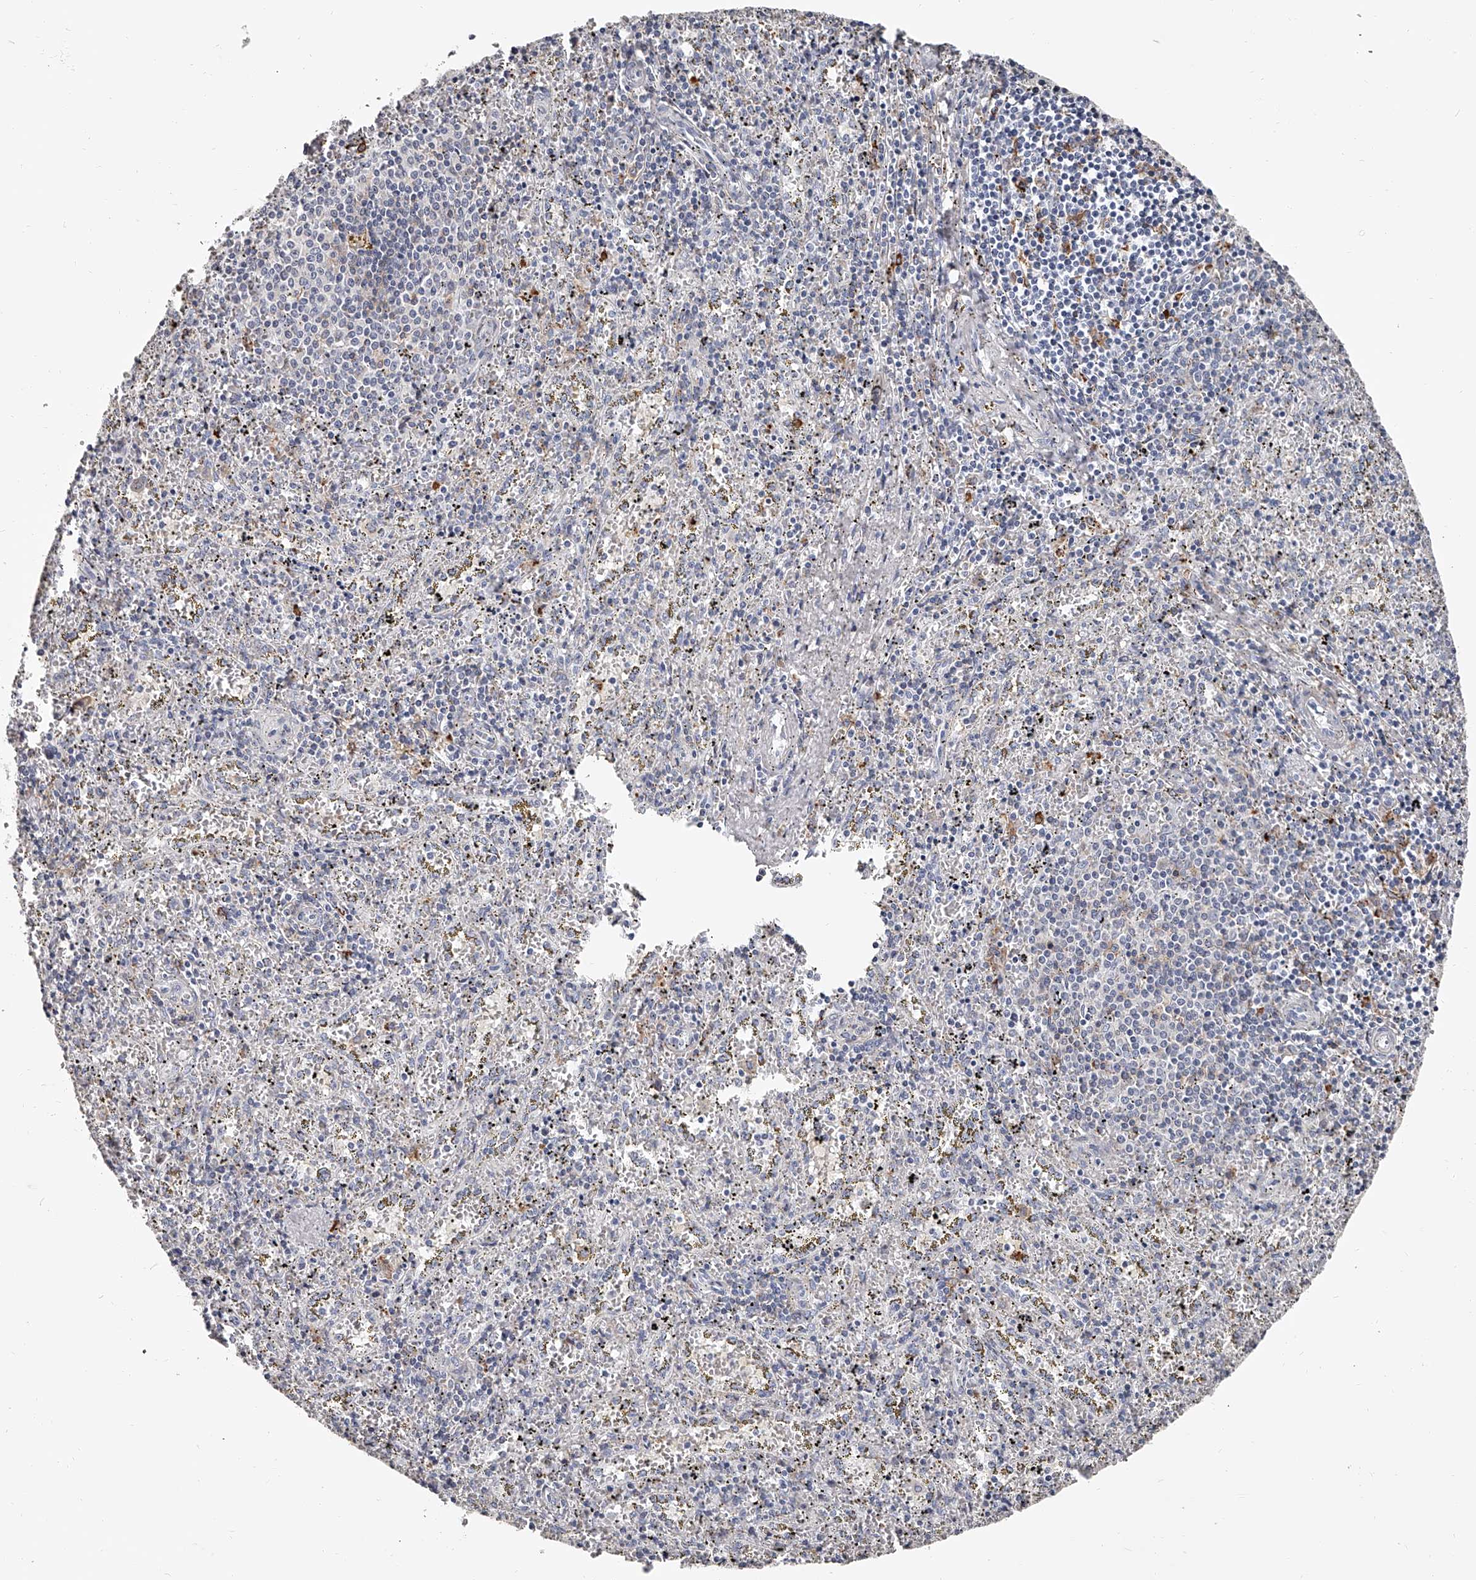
{"staining": {"intensity": "negative", "quantity": "none", "location": "none"}, "tissue": "spleen", "cell_type": "Cells in red pulp", "image_type": "normal", "snomed": [{"axis": "morphology", "description": "Normal tissue, NOS"}, {"axis": "topography", "description": "Spleen"}], "caption": "High power microscopy image of an IHC image of normal spleen, revealing no significant positivity in cells in red pulp.", "gene": "PACSIN1", "patient": {"sex": "male", "age": 11}}